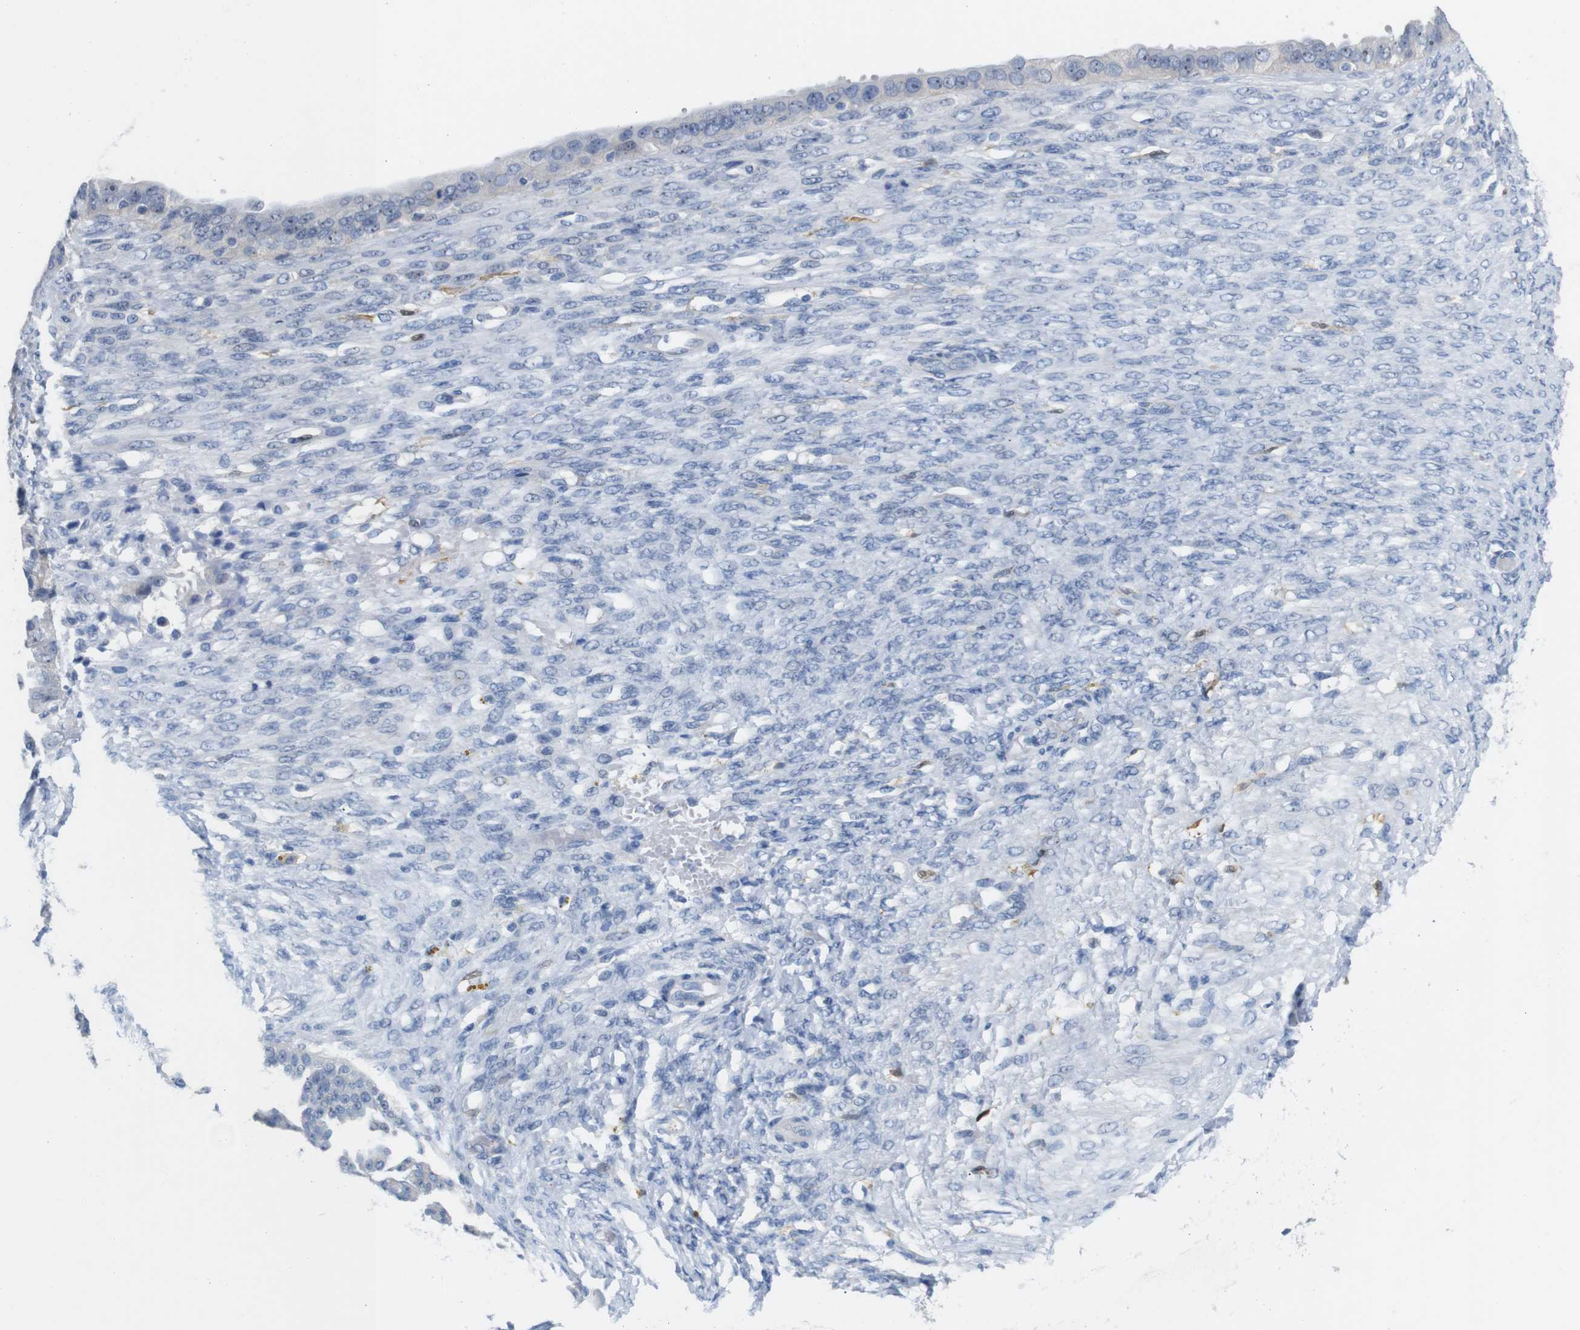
{"staining": {"intensity": "negative", "quantity": "none", "location": "none"}, "tissue": "ovarian cancer", "cell_type": "Tumor cells", "image_type": "cancer", "snomed": [{"axis": "morphology", "description": "Cystadenocarcinoma, serous, NOS"}, {"axis": "topography", "description": "Ovary"}], "caption": "Immunohistochemistry micrograph of serous cystadenocarcinoma (ovarian) stained for a protein (brown), which demonstrates no expression in tumor cells.", "gene": "C1orf210", "patient": {"sex": "female", "age": 58}}